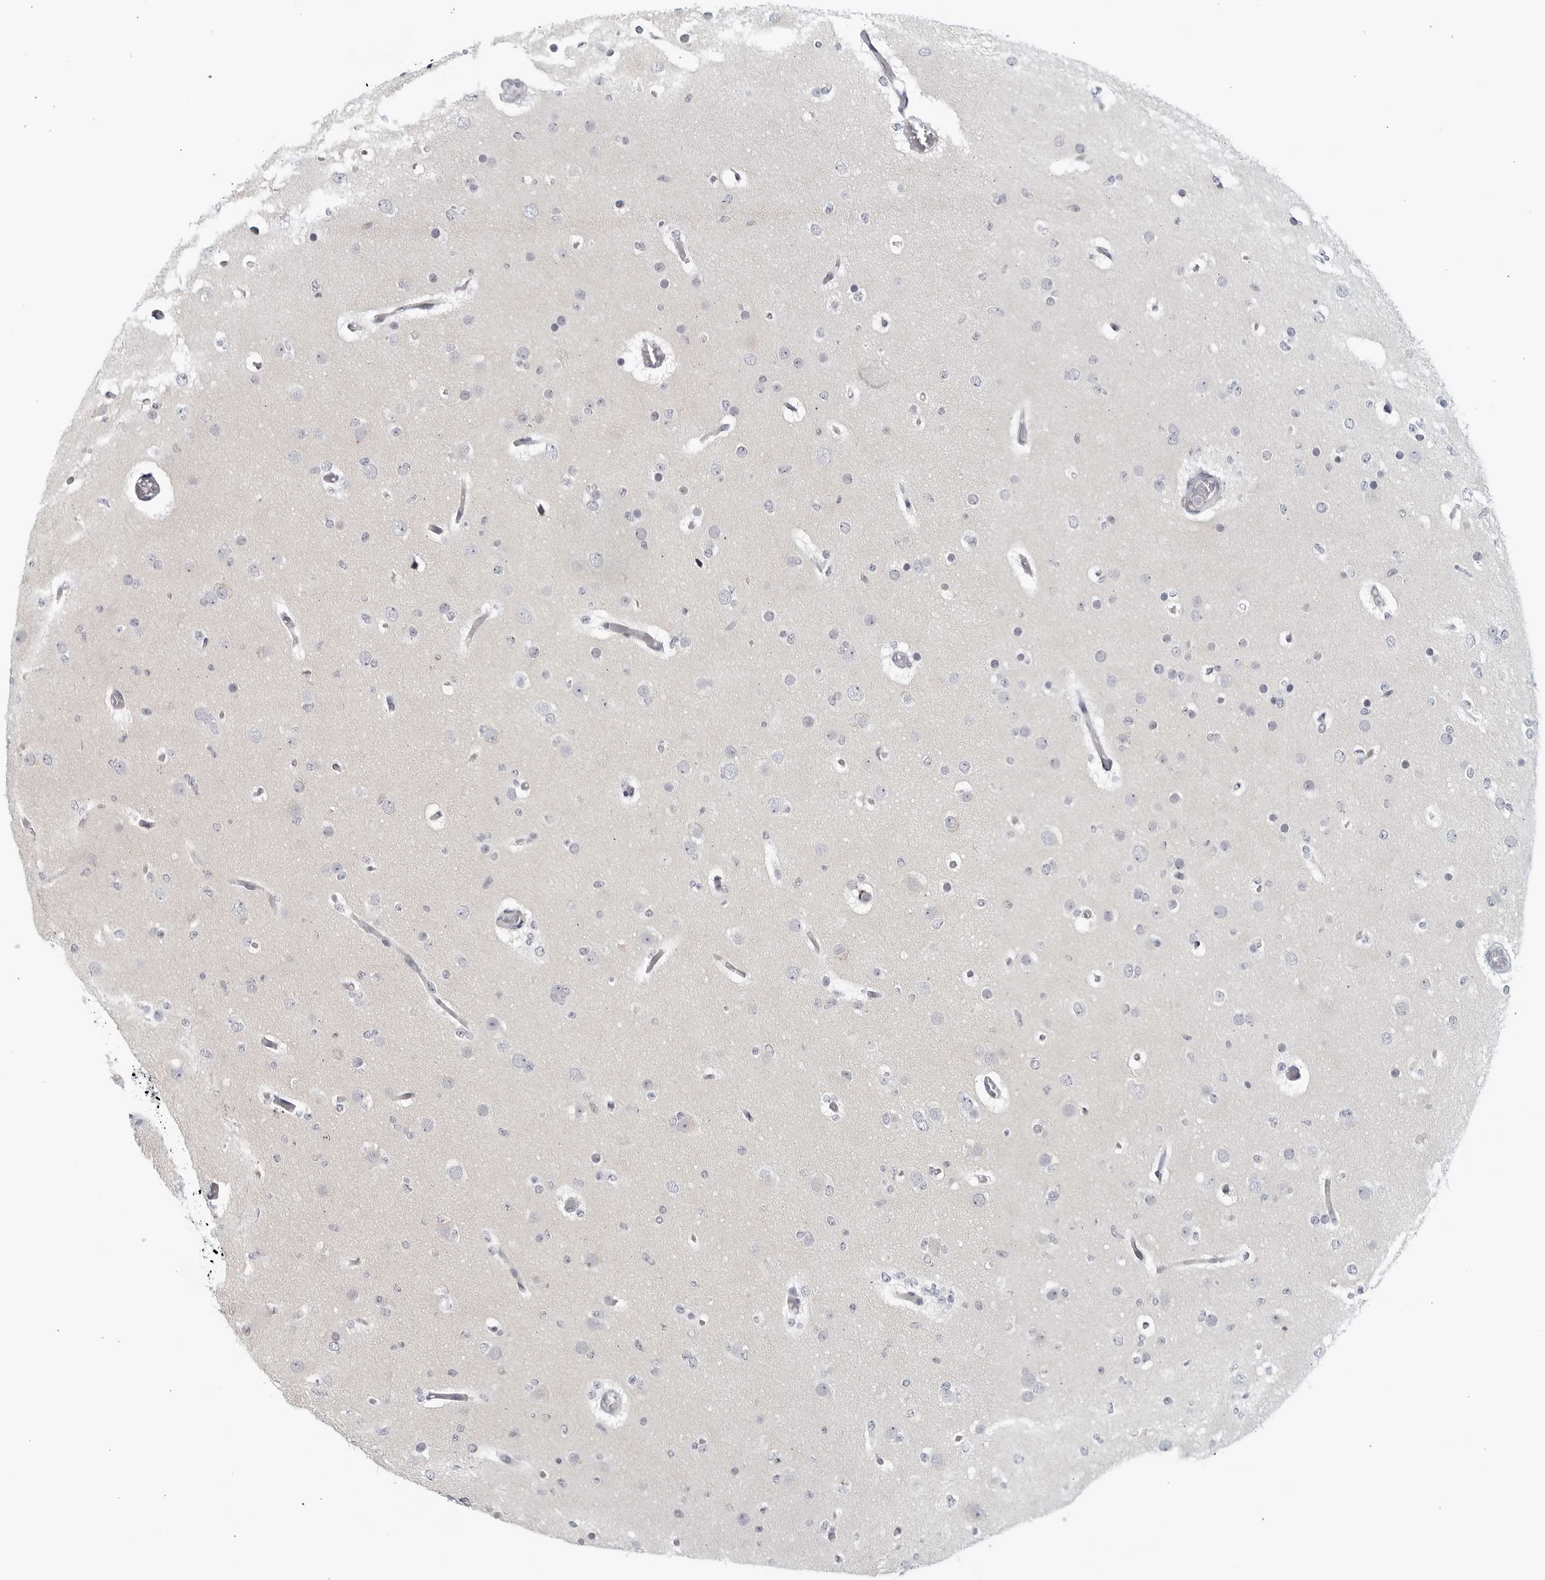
{"staining": {"intensity": "negative", "quantity": "none", "location": "none"}, "tissue": "glioma", "cell_type": "Tumor cells", "image_type": "cancer", "snomed": [{"axis": "morphology", "description": "Glioma, malignant, Low grade"}, {"axis": "topography", "description": "Brain"}], "caption": "This is an immunohistochemistry photomicrograph of malignant glioma (low-grade). There is no positivity in tumor cells.", "gene": "MATN1", "patient": {"sex": "female", "age": 22}}